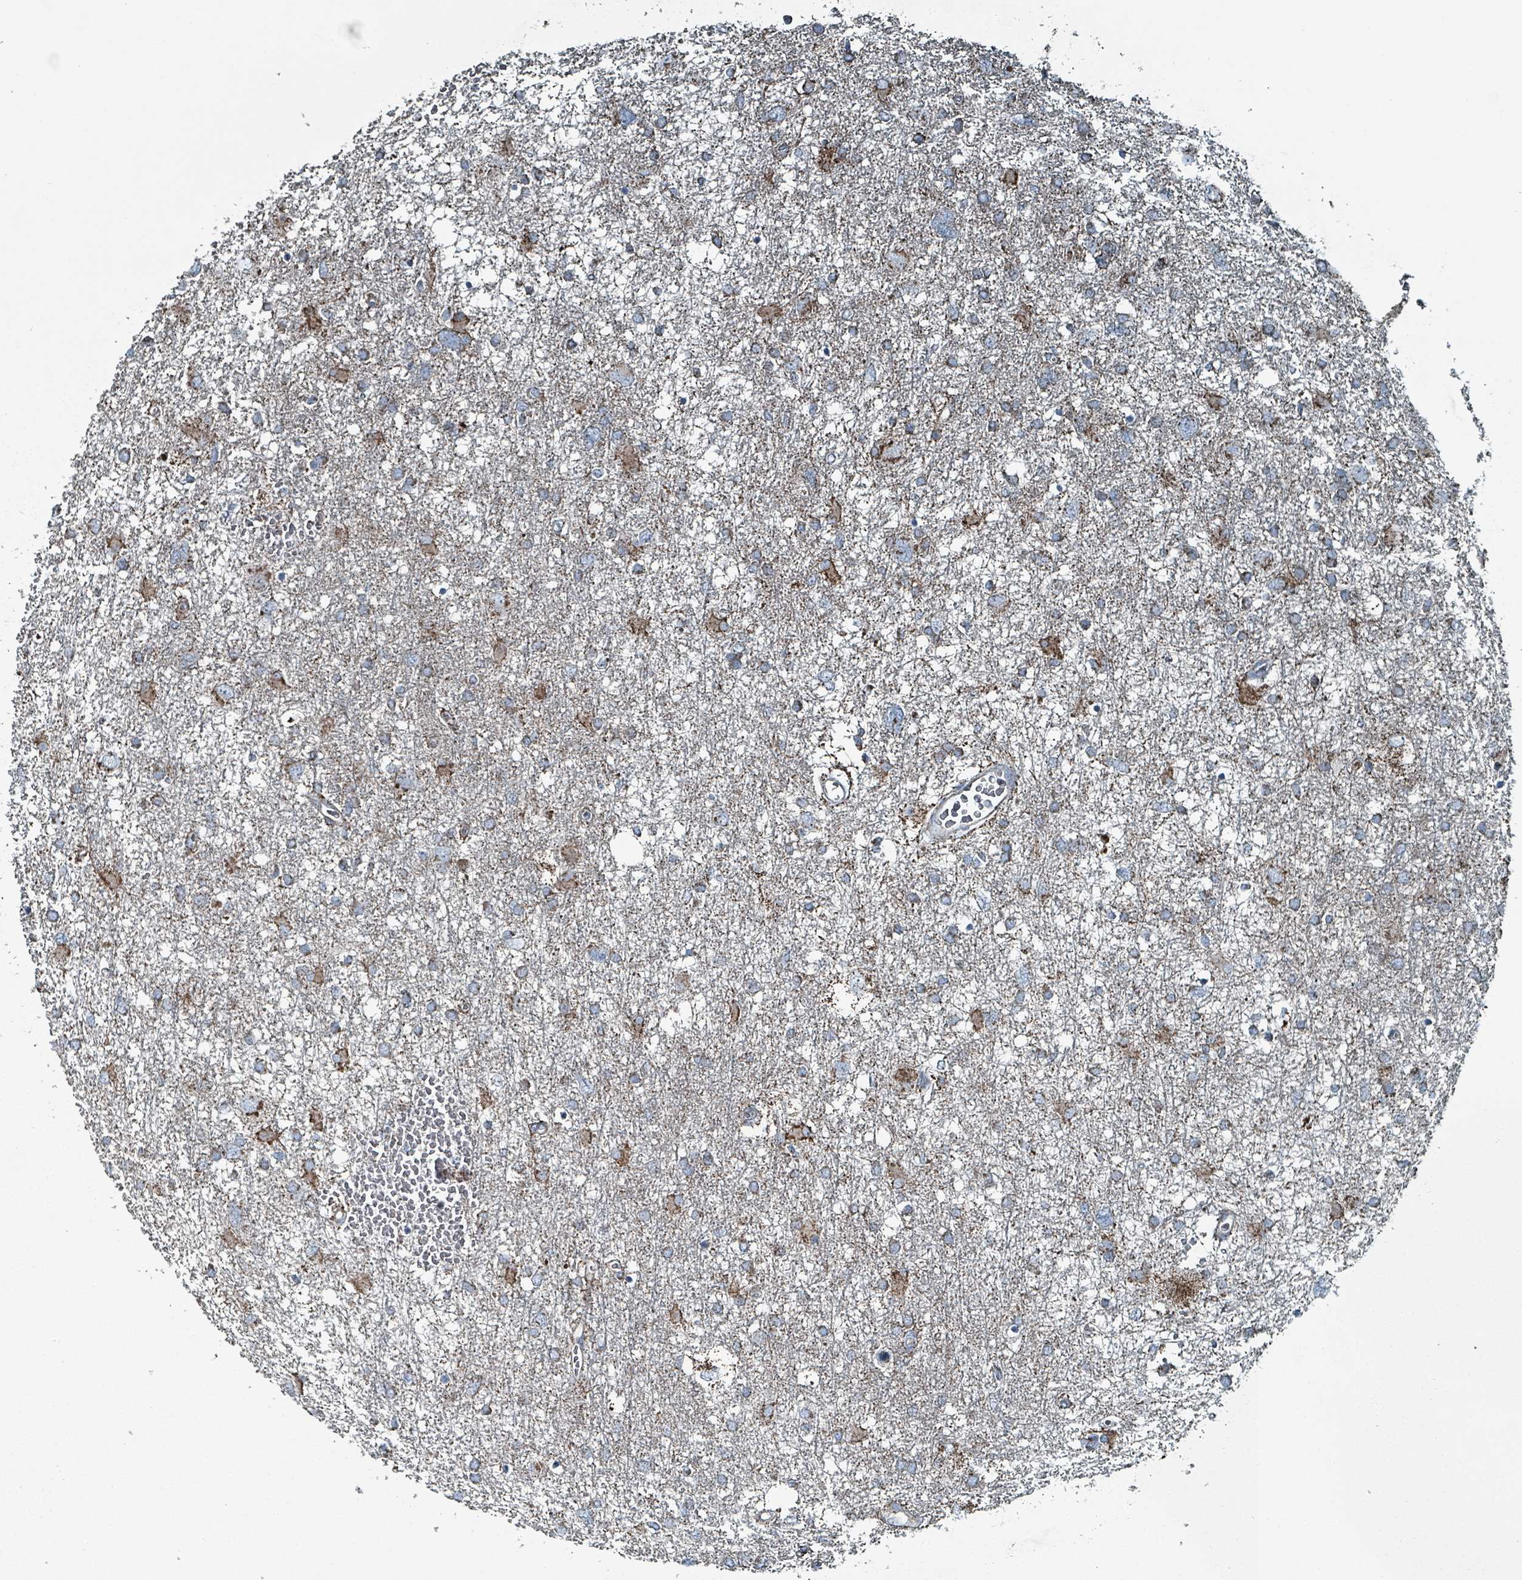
{"staining": {"intensity": "moderate", "quantity": "<25%", "location": "cytoplasmic/membranous"}, "tissue": "glioma", "cell_type": "Tumor cells", "image_type": "cancer", "snomed": [{"axis": "morphology", "description": "Glioma, malignant, High grade"}, {"axis": "topography", "description": "Brain"}], "caption": "Immunohistochemical staining of glioma reveals low levels of moderate cytoplasmic/membranous protein staining in approximately <25% of tumor cells.", "gene": "ABHD18", "patient": {"sex": "male", "age": 61}}